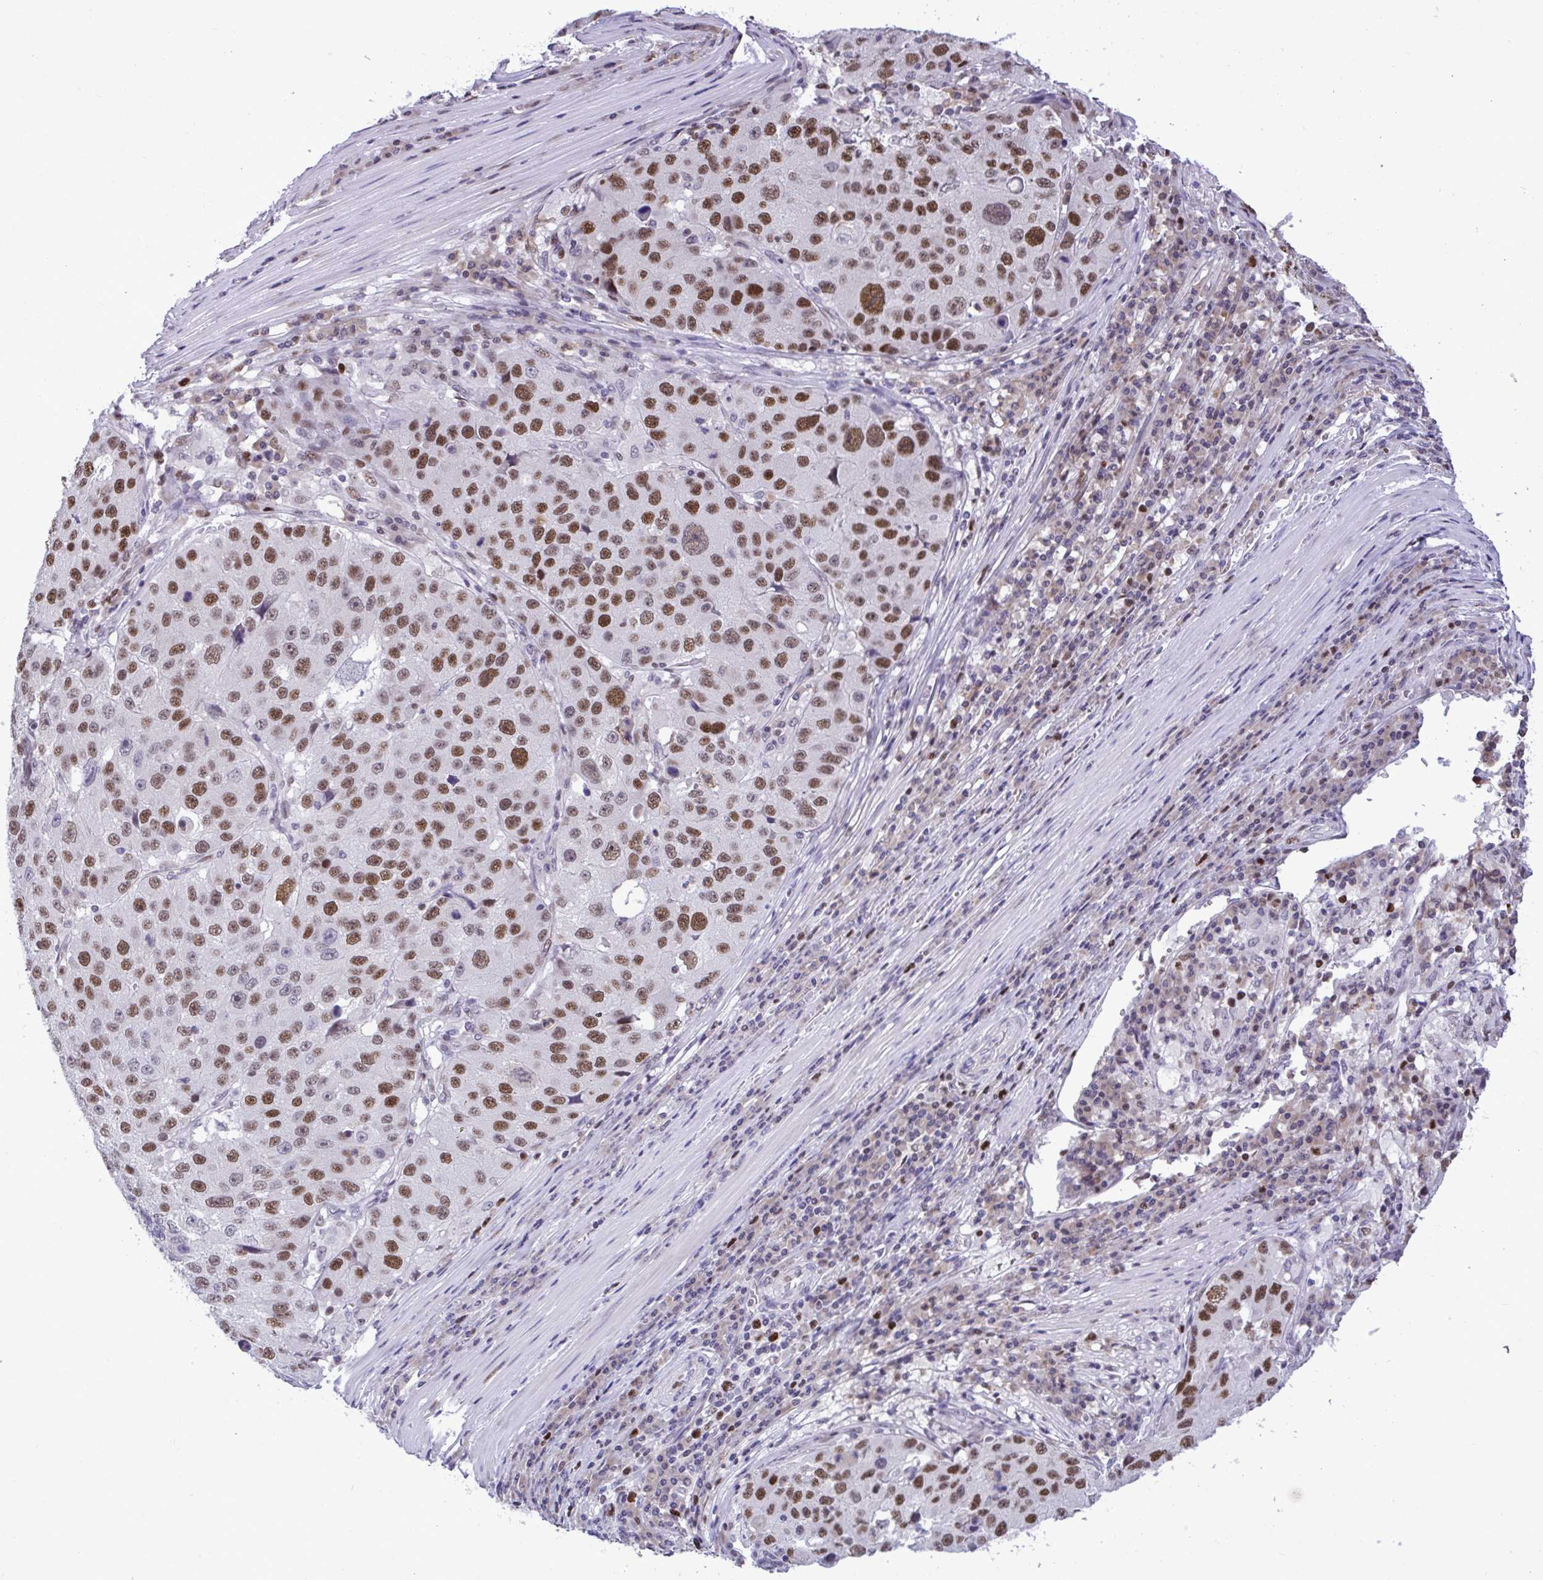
{"staining": {"intensity": "strong", "quantity": "25%-75%", "location": "nuclear"}, "tissue": "stomach cancer", "cell_type": "Tumor cells", "image_type": "cancer", "snomed": [{"axis": "morphology", "description": "Adenocarcinoma, NOS"}, {"axis": "topography", "description": "Stomach"}], "caption": "Immunohistochemistry image of human stomach cancer (adenocarcinoma) stained for a protein (brown), which reveals high levels of strong nuclear expression in approximately 25%-75% of tumor cells.", "gene": "C1QL2", "patient": {"sex": "male", "age": 71}}